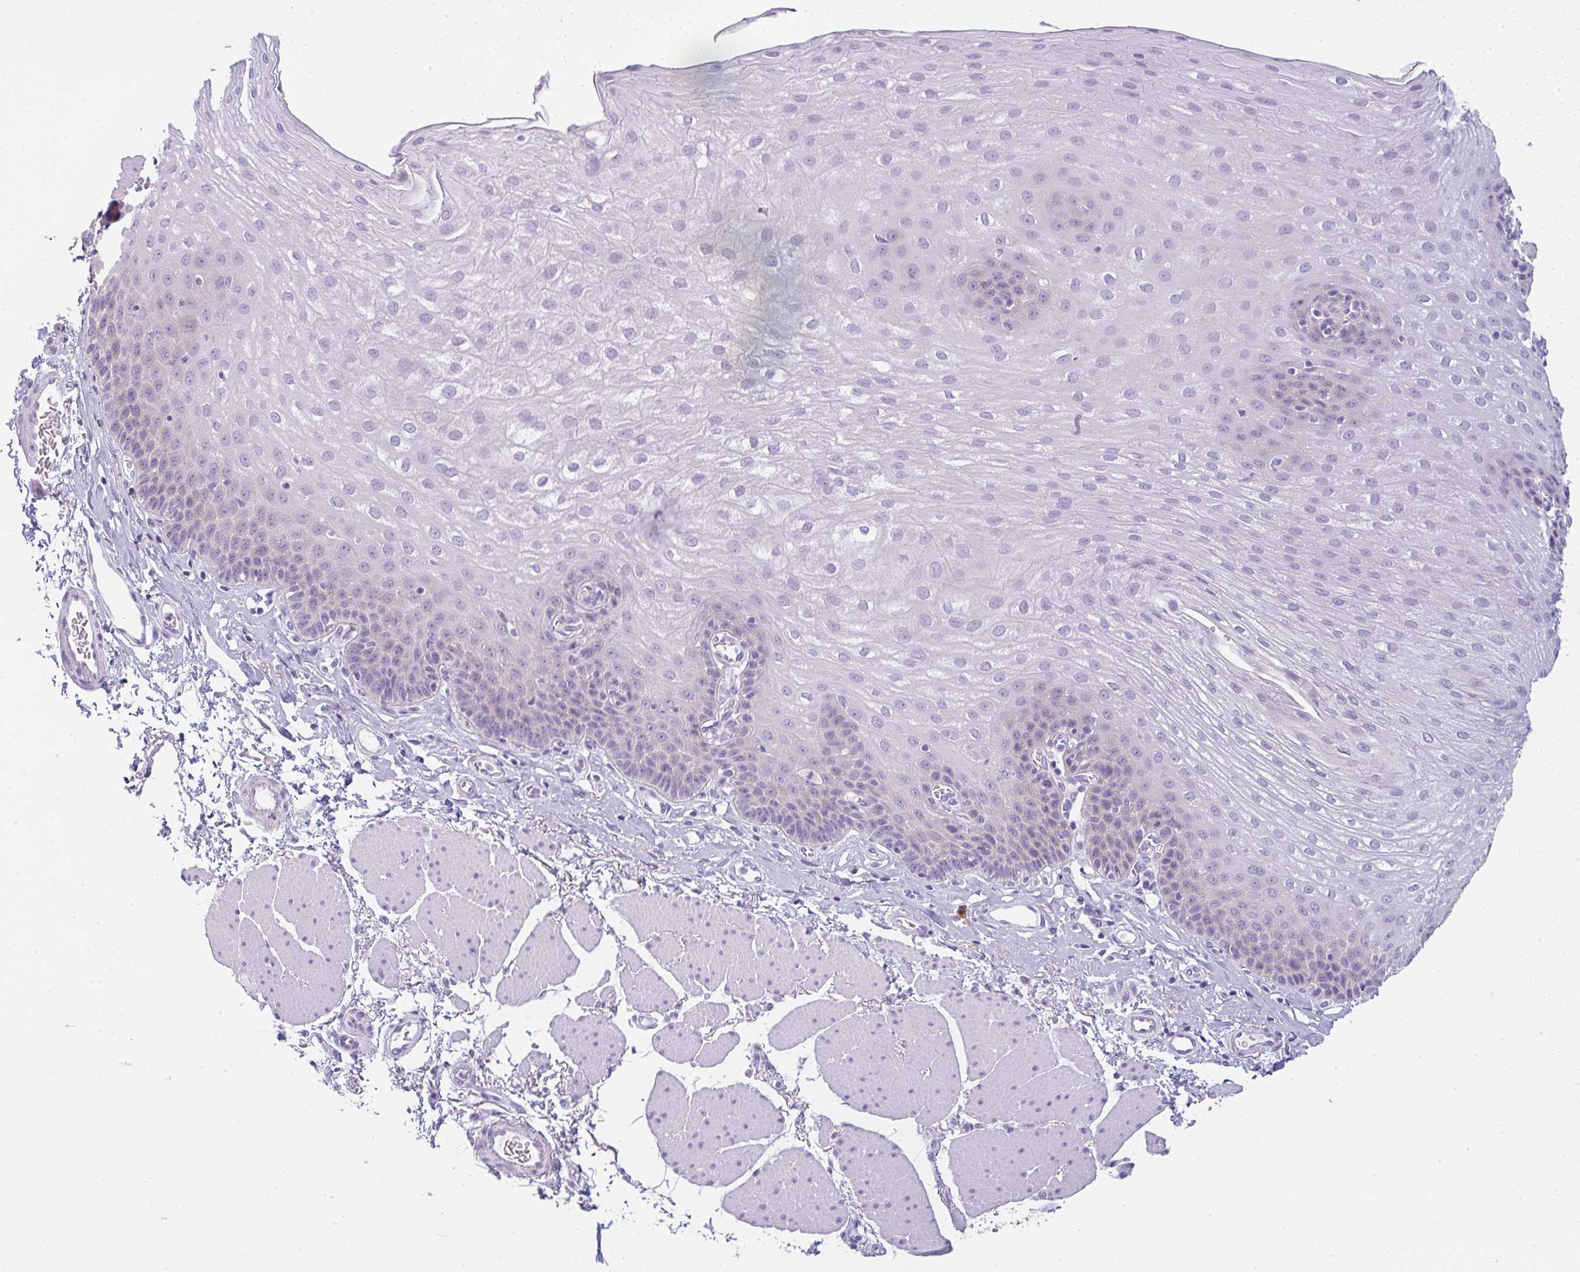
{"staining": {"intensity": "weak", "quantity": "25%-75%", "location": "cytoplasmic/membranous"}, "tissue": "esophagus", "cell_type": "Squamous epithelial cells", "image_type": "normal", "snomed": [{"axis": "morphology", "description": "Normal tissue, NOS"}, {"axis": "topography", "description": "Esophagus"}], "caption": "Brown immunohistochemical staining in unremarkable esophagus reveals weak cytoplasmic/membranous expression in about 25%-75% of squamous epithelial cells.", "gene": "LPAR4", "patient": {"sex": "female", "age": 81}}